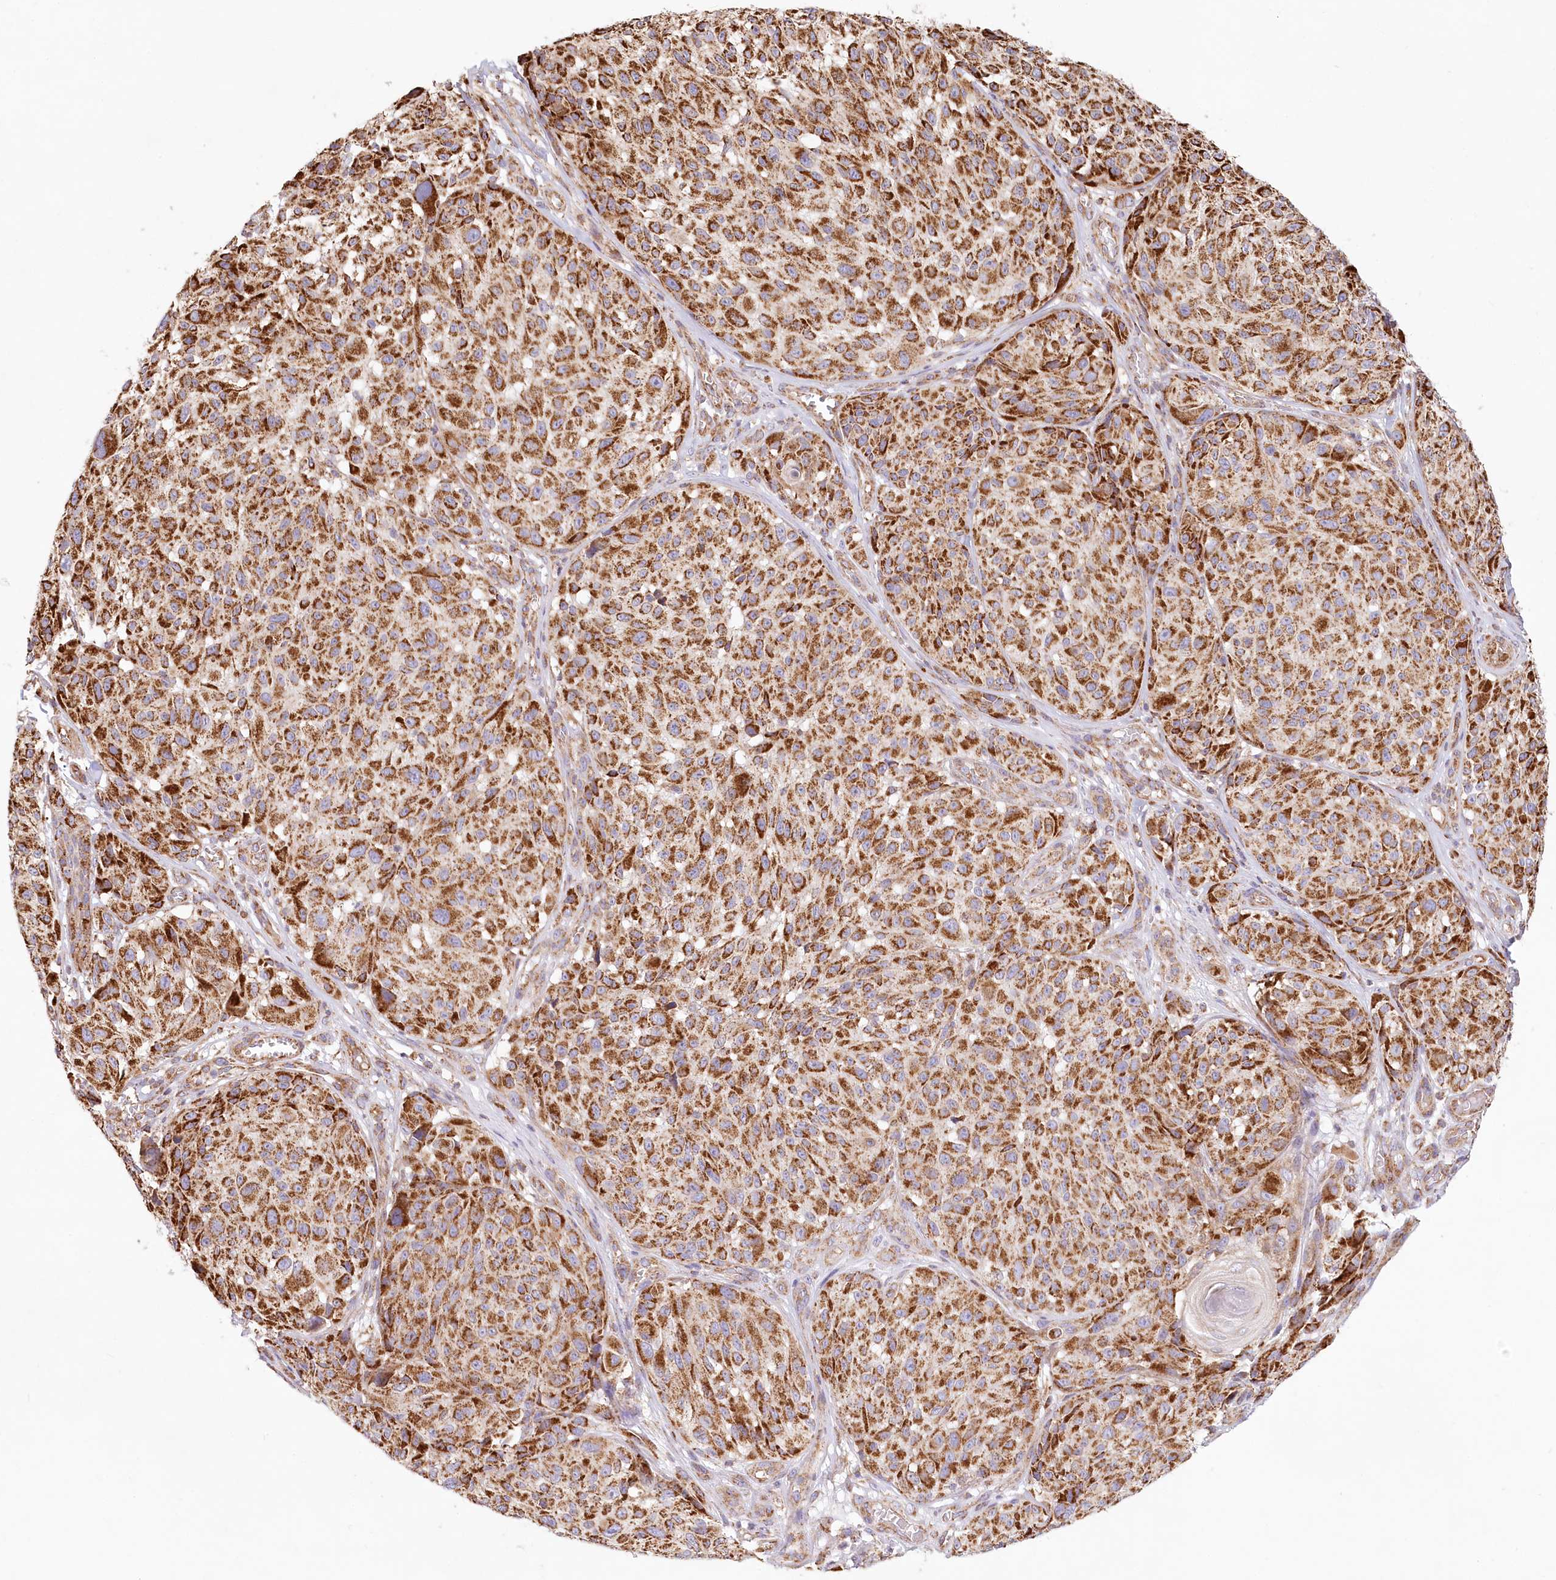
{"staining": {"intensity": "strong", "quantity": ">75%", "location": "cytoplasmic/membranous"}, "tissue": "melanoma", "cell_type": "Tumor cells", "image_type": "cancer", "snomed": [{"axis": "morphology", "description": "Malignant melanoma, NOS"}, {"axis": "topography", "description": "Skin"}], "caption": "Tumor cells display high levels of strong cytoplasmic/membranous positivity in about >75% of cells in human melanoma. Immunohistochemistry (ihc) stains the protein of interest in brown and the nuclei are stained blue.", "gene": "UMPS", "patient": {"sex": "male", "age": 83}}